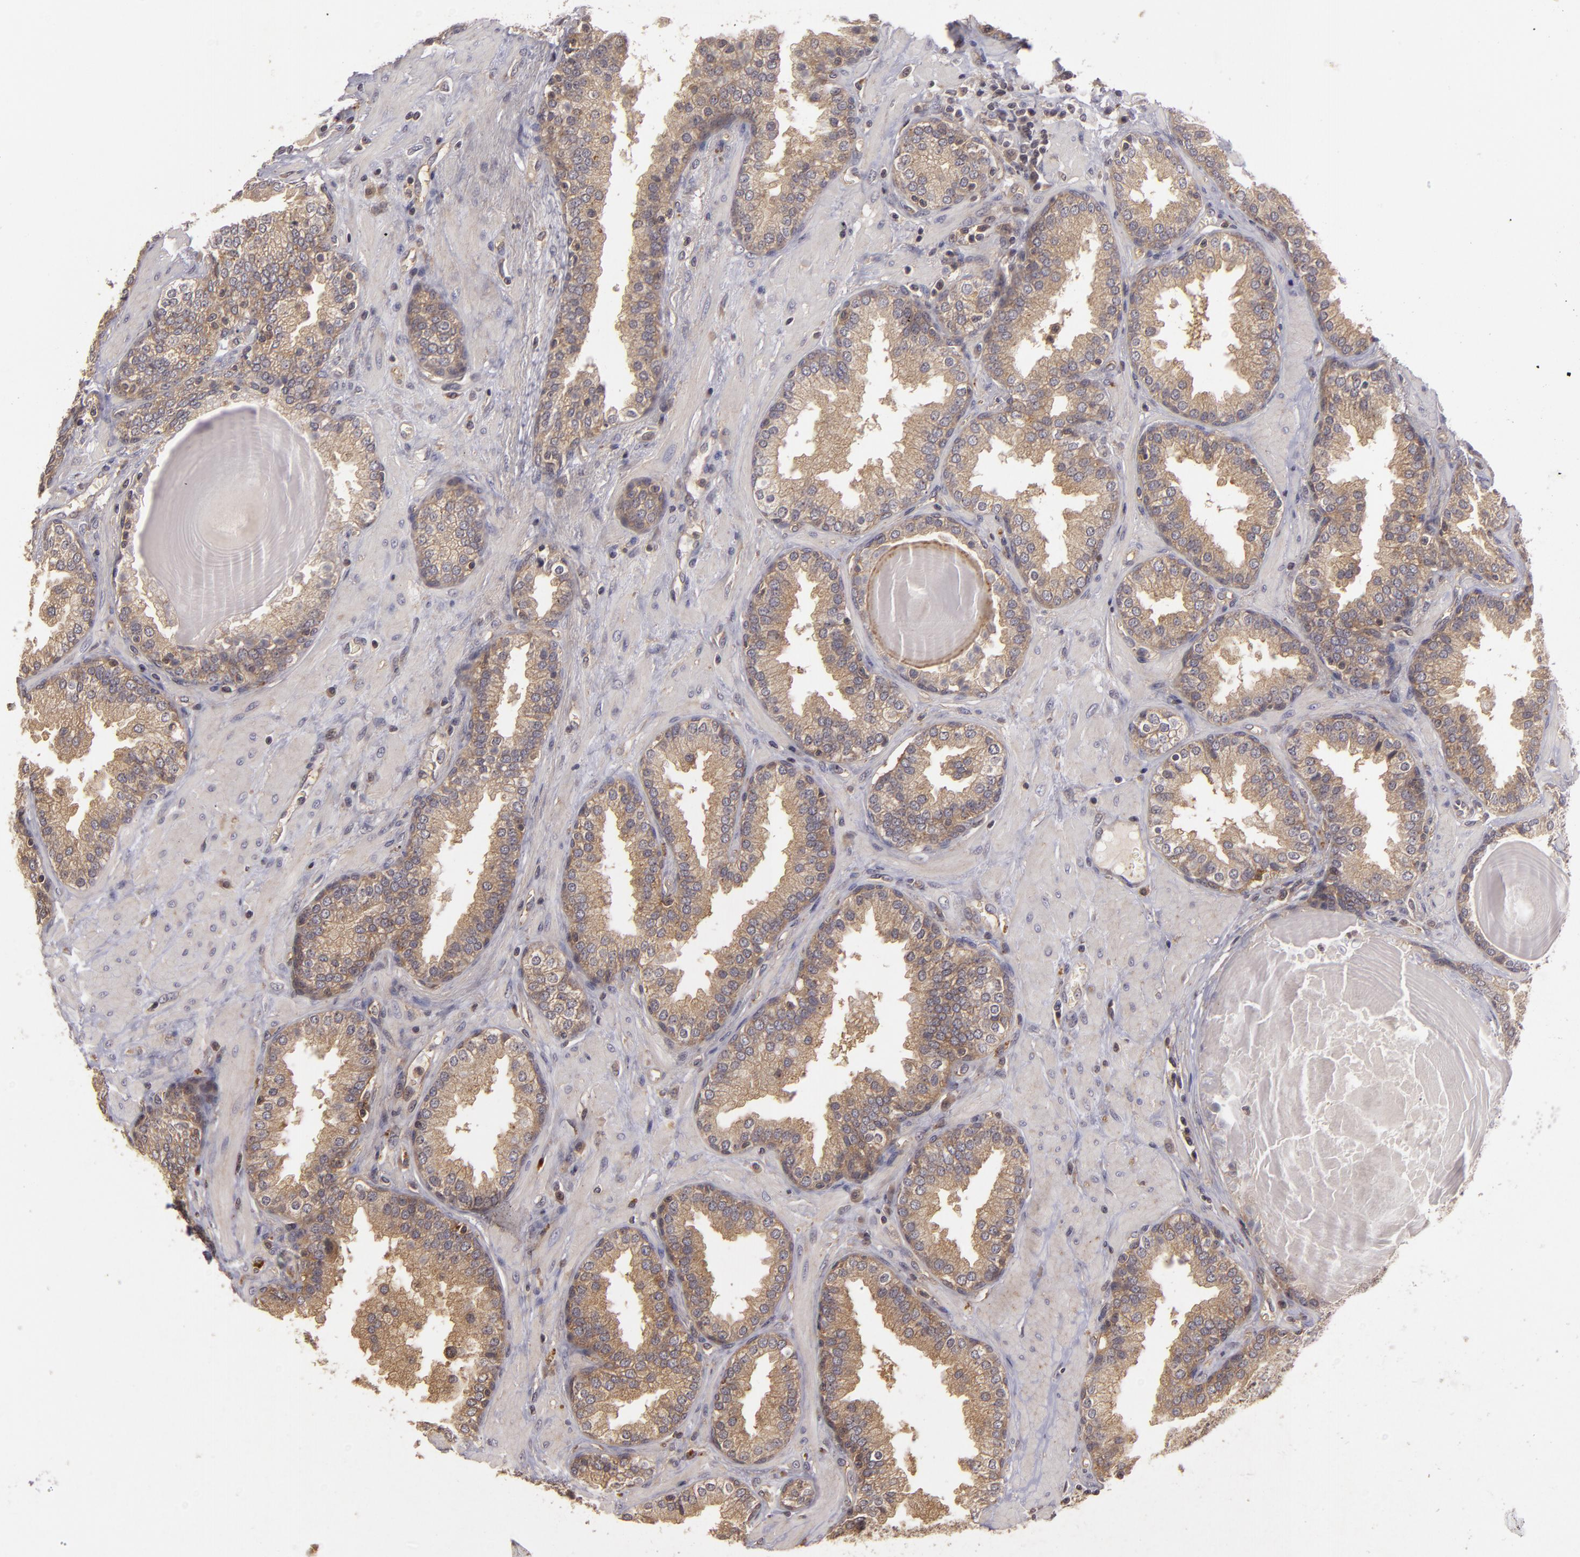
{"staining": {"intensity": "weak", "quantity": ">75%", "location": "cytoplasmic/membranous"}, "tissue": "prostate", "cell_type": "Glandular cells", "image_type": "normal", "snomed": [{"axis": "morphology", "description": "Normal tissue, NOS"}, {"axis": "topography", "description": "Prostate"}], "caption": "High-magnification brightfield microscopy of normal prostate stained with DAB (brown) and counterstained with hematoxylin (blue). glandular cells exhibit weak cytoplasmic/membranous expression is seen in approximately>75% of cells.", "gene": "HRAS", "patient": {"sex": "male", "age": 51}}